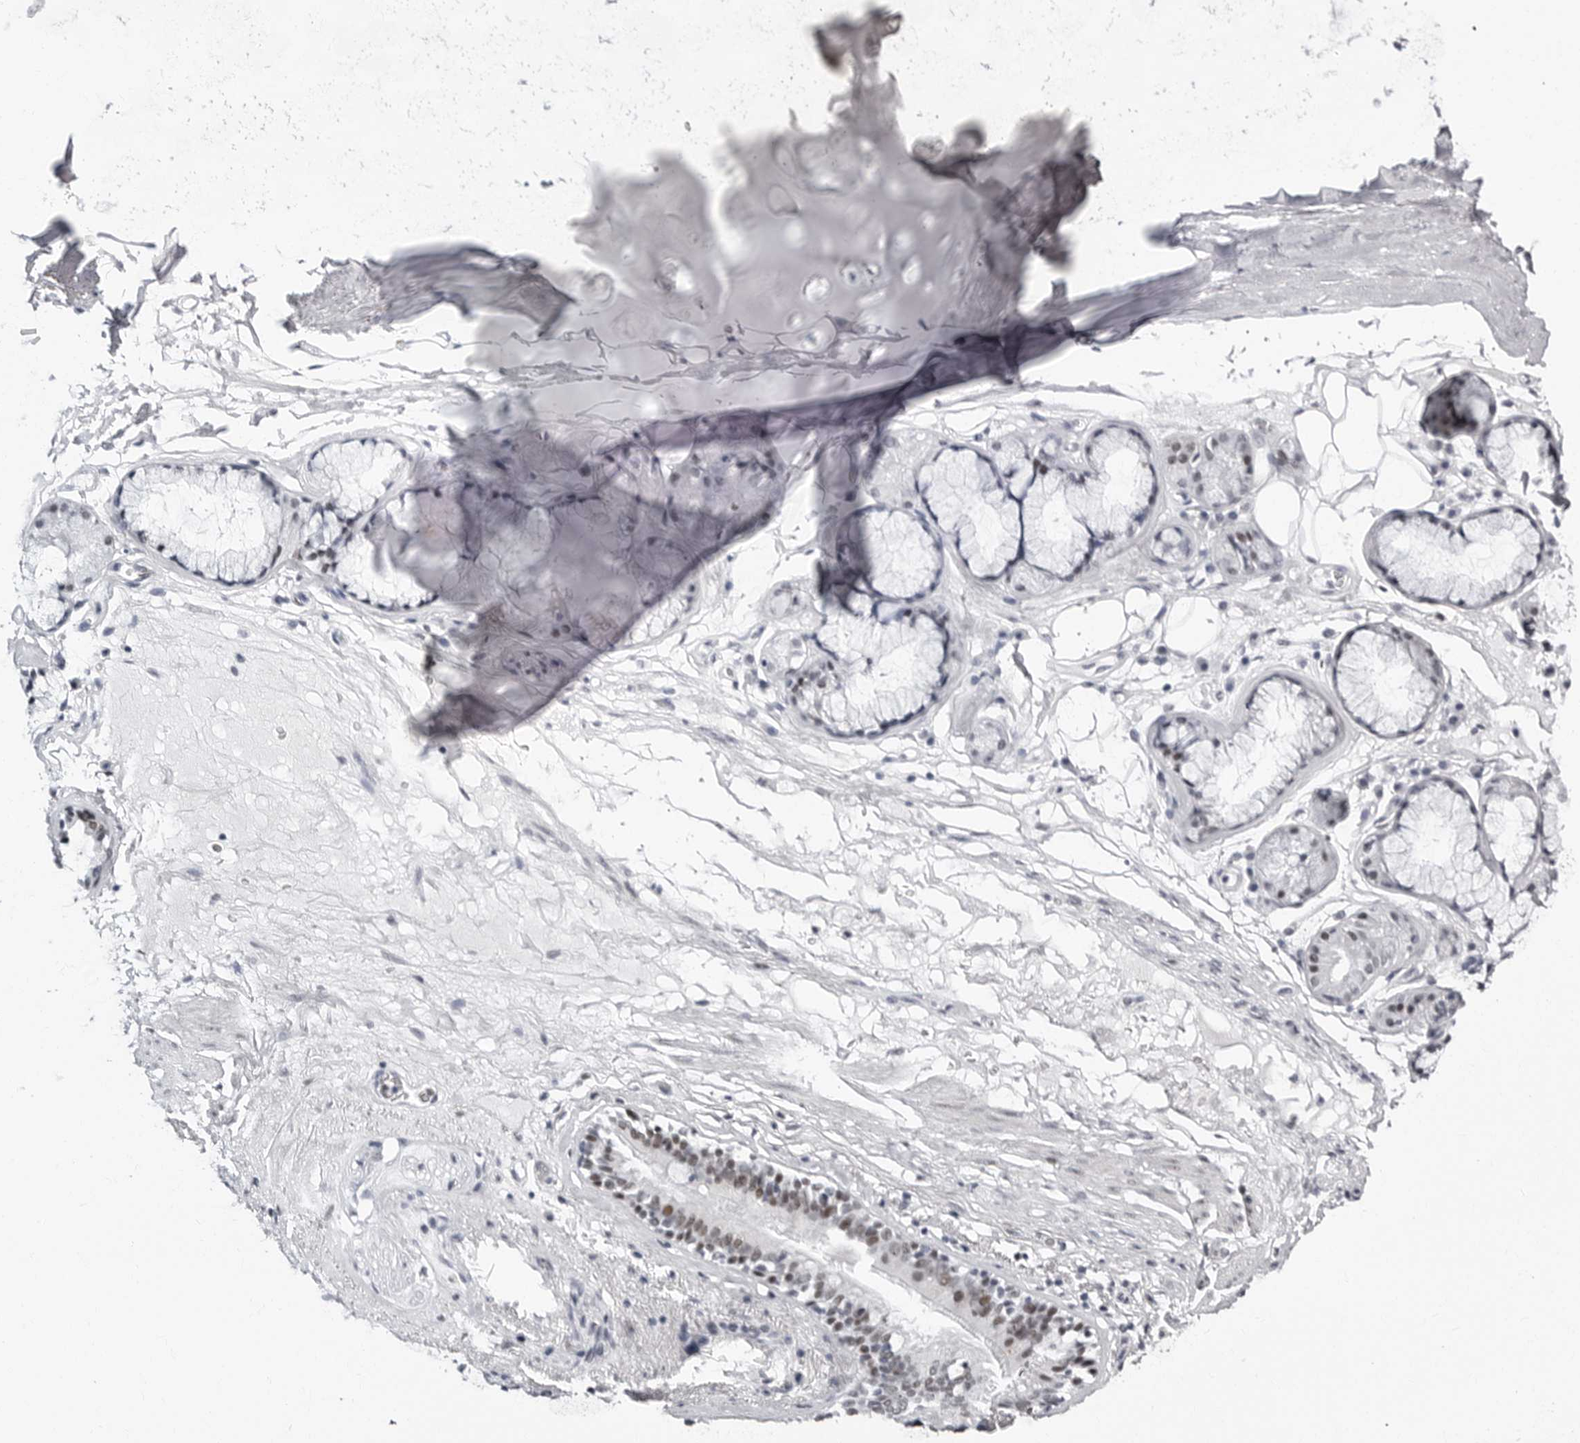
{"staining": {"intensity": "negative", "quantity": "none", "location": "none"}, "tissue": "adipose tissue", "cell_type": "Adipocytes", "image_type": "normal", "snomed": [{"axis": "morphology", "description": "Normal tissue, NOS"}, {"axis": "topography", "description": "Cartilage tissue"}], "caption": "A histopathology image of human adipose tissue is negative for staining in adipocytes. (Stains: DAB immunohistochemistry with hematoxylin counter stain, Microscopy: brightfield microscopy at high magnification).", "gene": "VEZF1", "patient": {"sex": "female", "age": 63}}